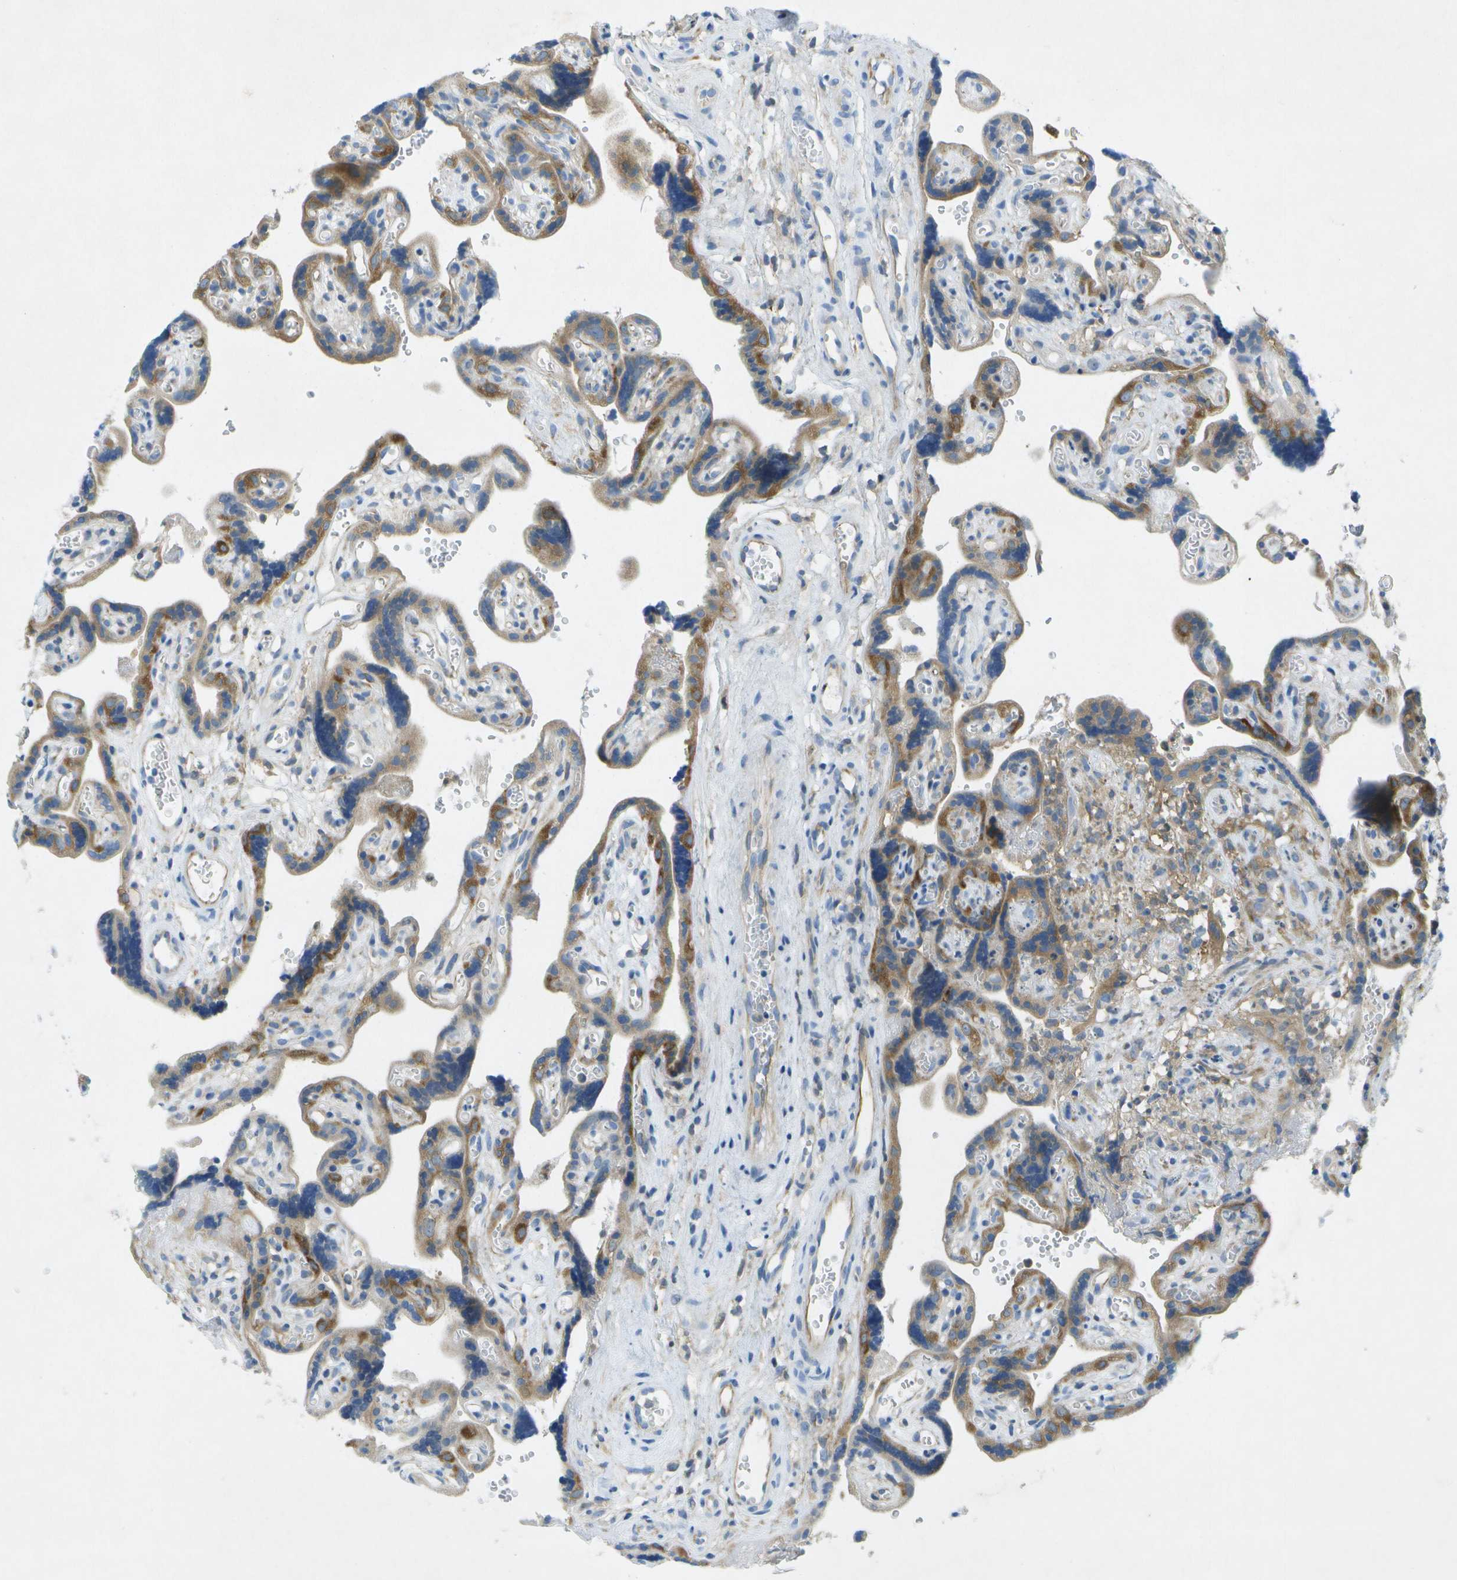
{"staining": {"intensity": "strong", "quantity": ">75%", "location": "cytoplasmic/membranous"}, "tissue": "placenta", "cell_type": "Decidual cells", "image_type": "normal", "snomed": [{"axis": "morphology", "description": "Normal tissue, NOS"}, {"axis": "topography", "description": "Placenta"}], "caption": "Placenta stained with a protein marker displays strong staining in decidual cells.", "gene": "WNK2", "patient": {"sex": "female", "age": 30}}